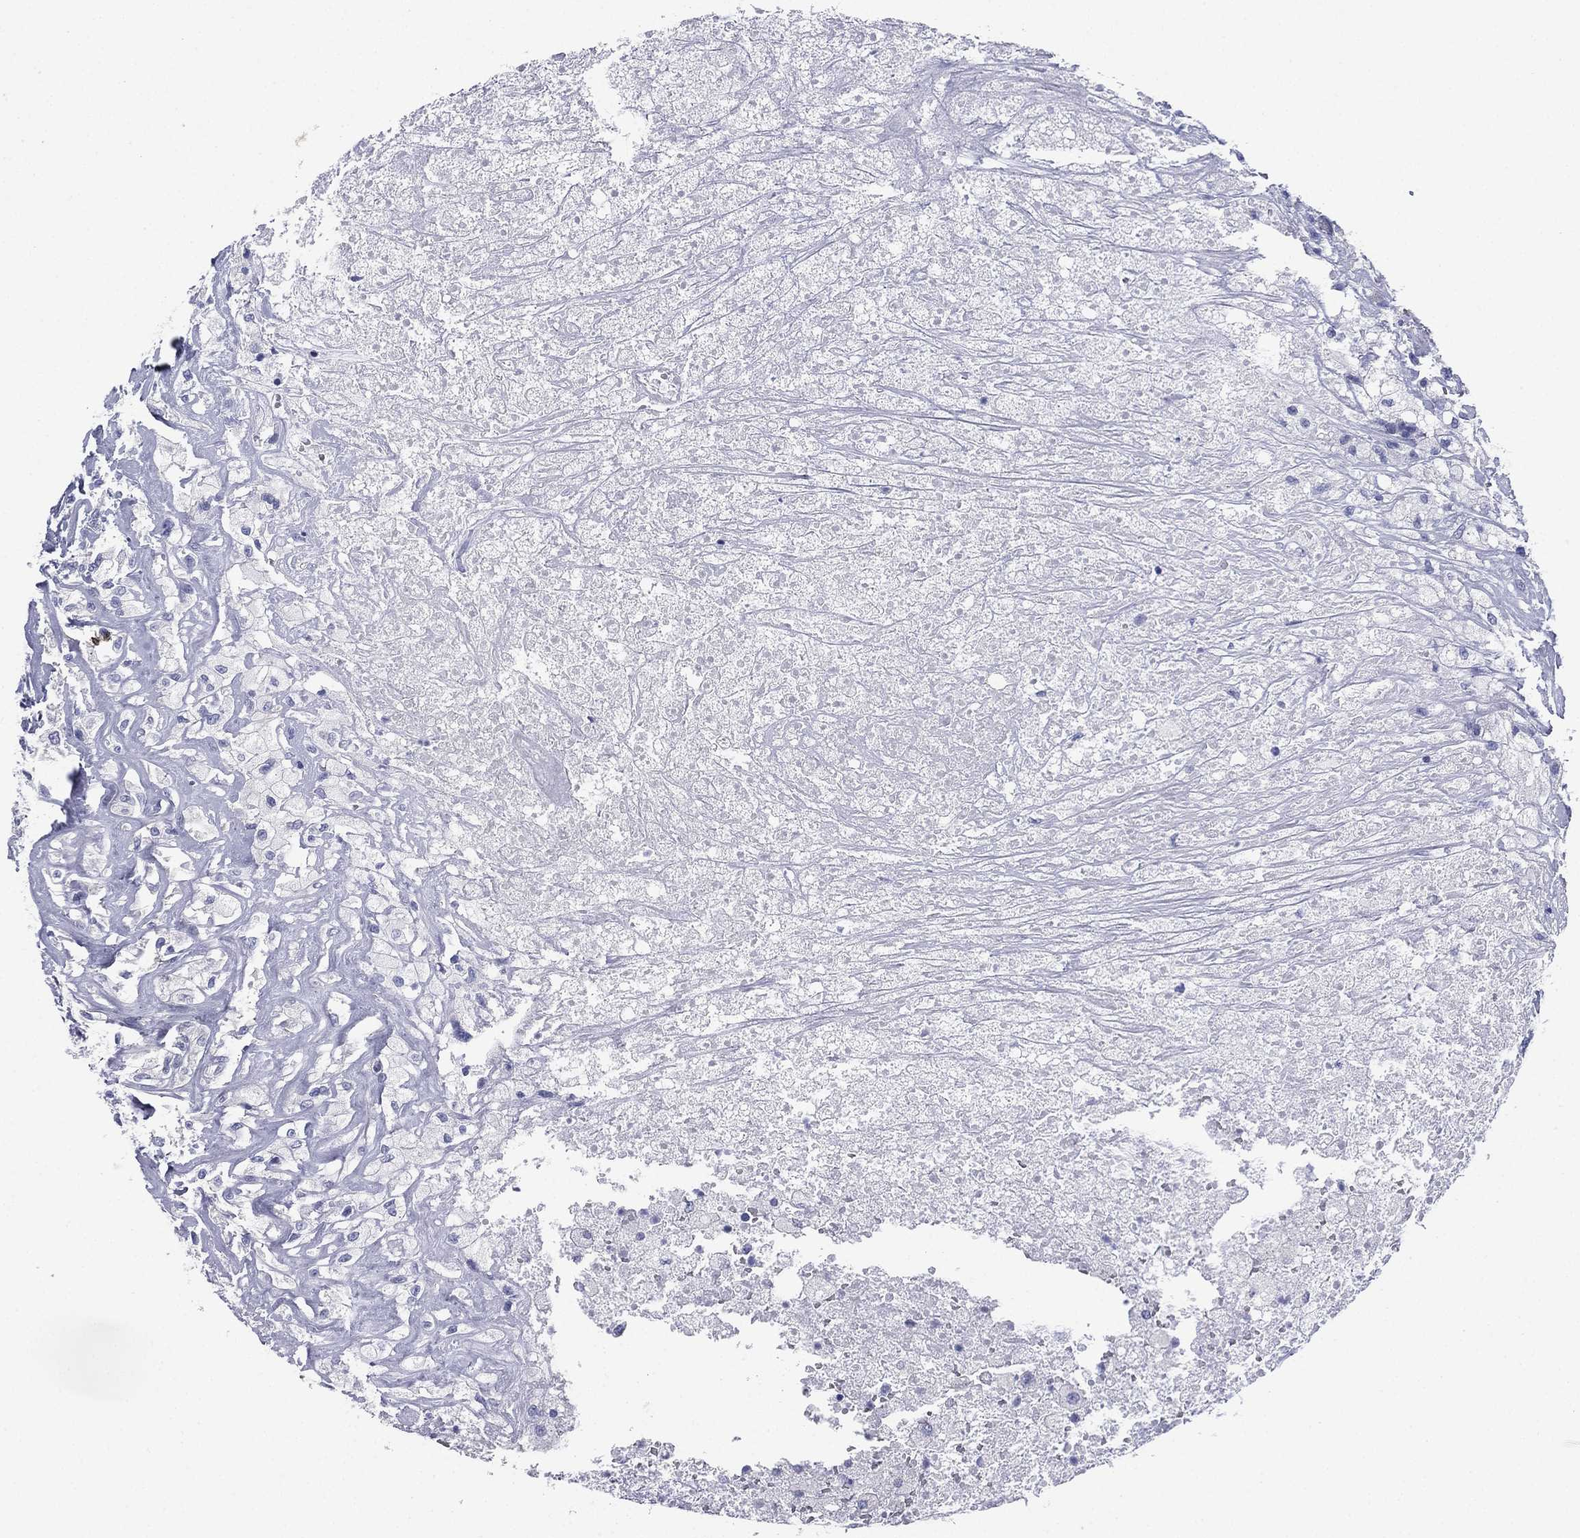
{"staining": {"intensity": "negative", "quantity": "none", "location": "none"}, "tissue": "testis cancer", "cell_type": "Tumor cells", "image_type": "cancer", "snomed": [{"axis": "morphology", "description": "Necrosis, NOS"}, {"axis": "morphology", "description": "Carcinoma, Embryonal, NOS"}, {"axis": "topography", "description": "Testis"}], "caption": "This is an immunohistochemistry (IHC) histopathology image of testis embryonal carcinoma. There is no staining in tumor cells.", "gene": "FCER2", "patient": {"sex": "male", "age": 19}}